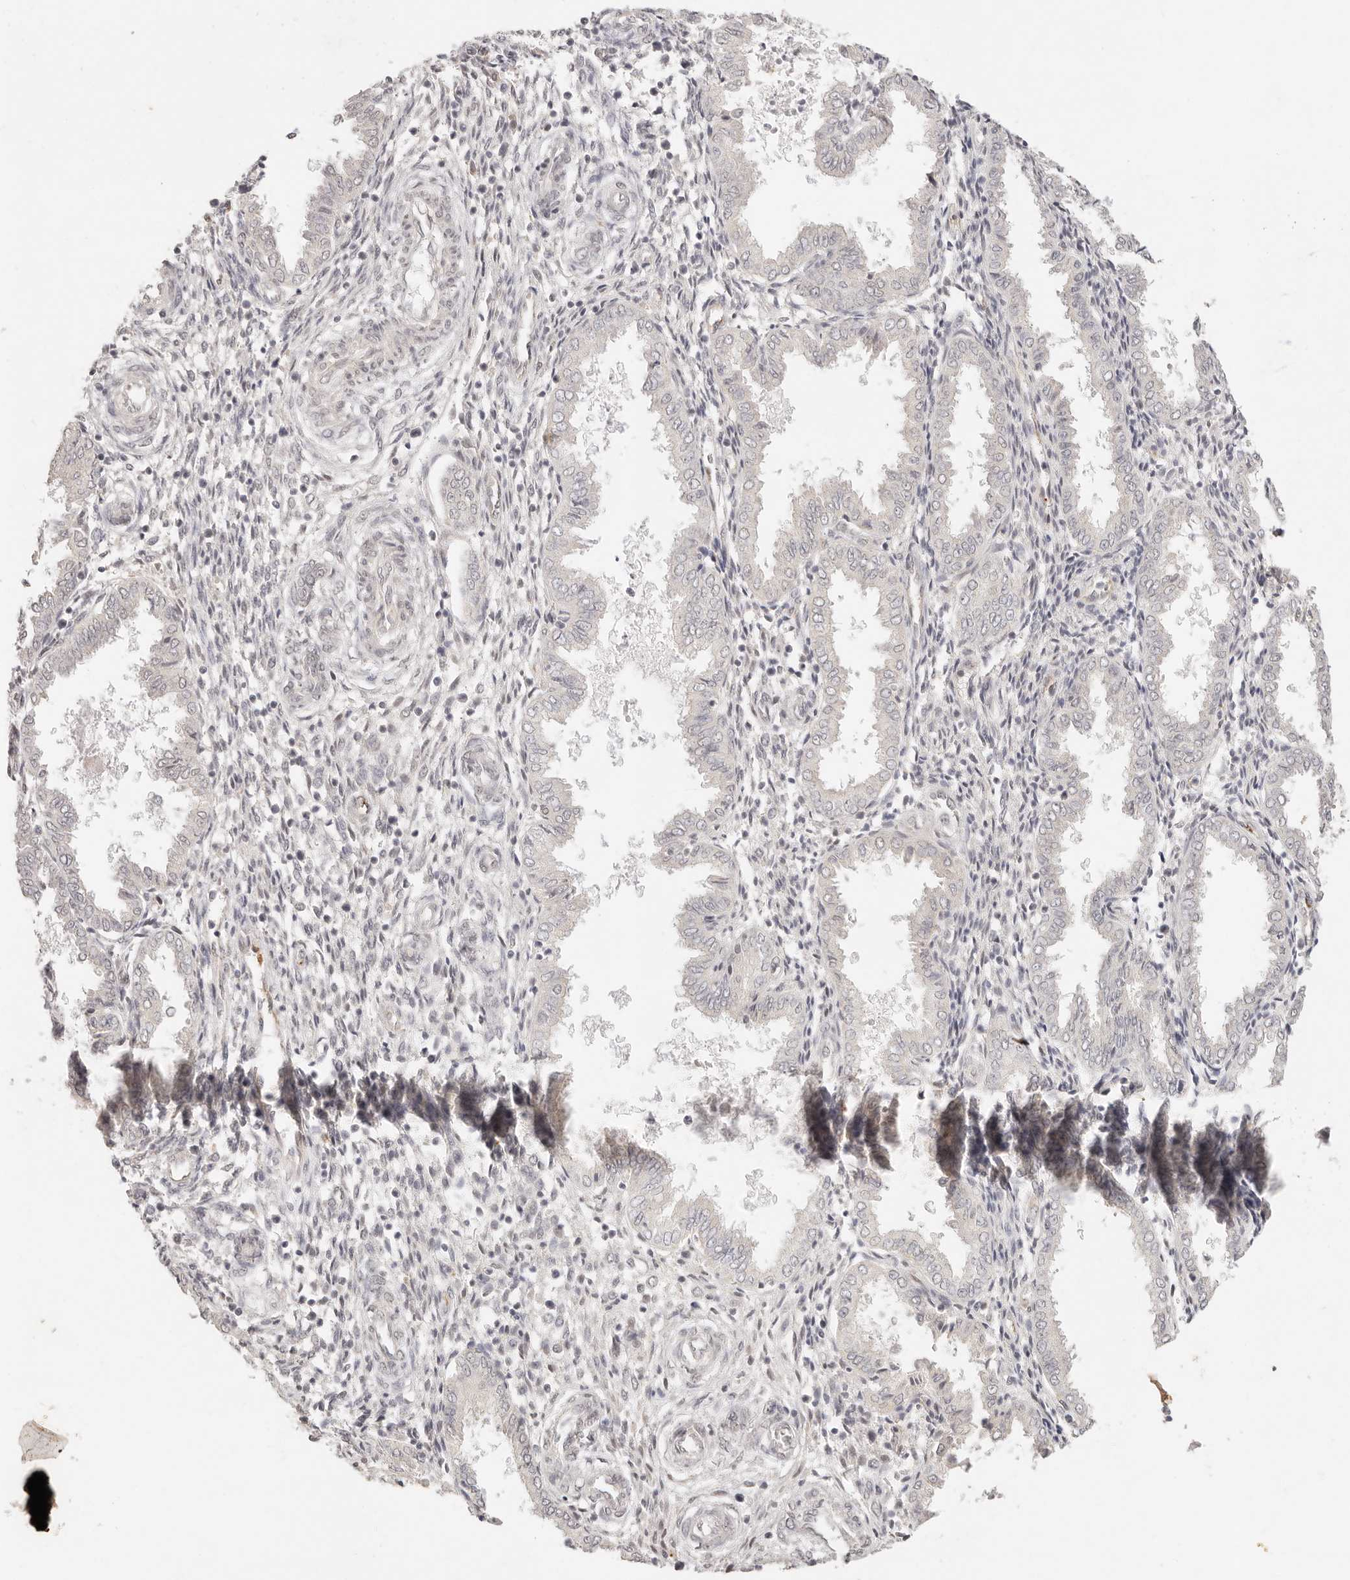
{"staining": {"intensity": "weak", "quantity": "<25%", "location": "cytoplasmic/membranous"}, "tissue": "endometrium", "cell_type": "Cells in endometrial stroma", "image_type": "normal", "snomed": [{"axis": "morphology", "description": "Normal tissue, NOS"}, {"axis": "topography", "description": "Endometrium"}], "caption": "IHC of normal endometrium demonstrates no expression in cells in endometrial stroma.", "gene": "GPR156", "patient": {"sex": "female", "age": 33}}